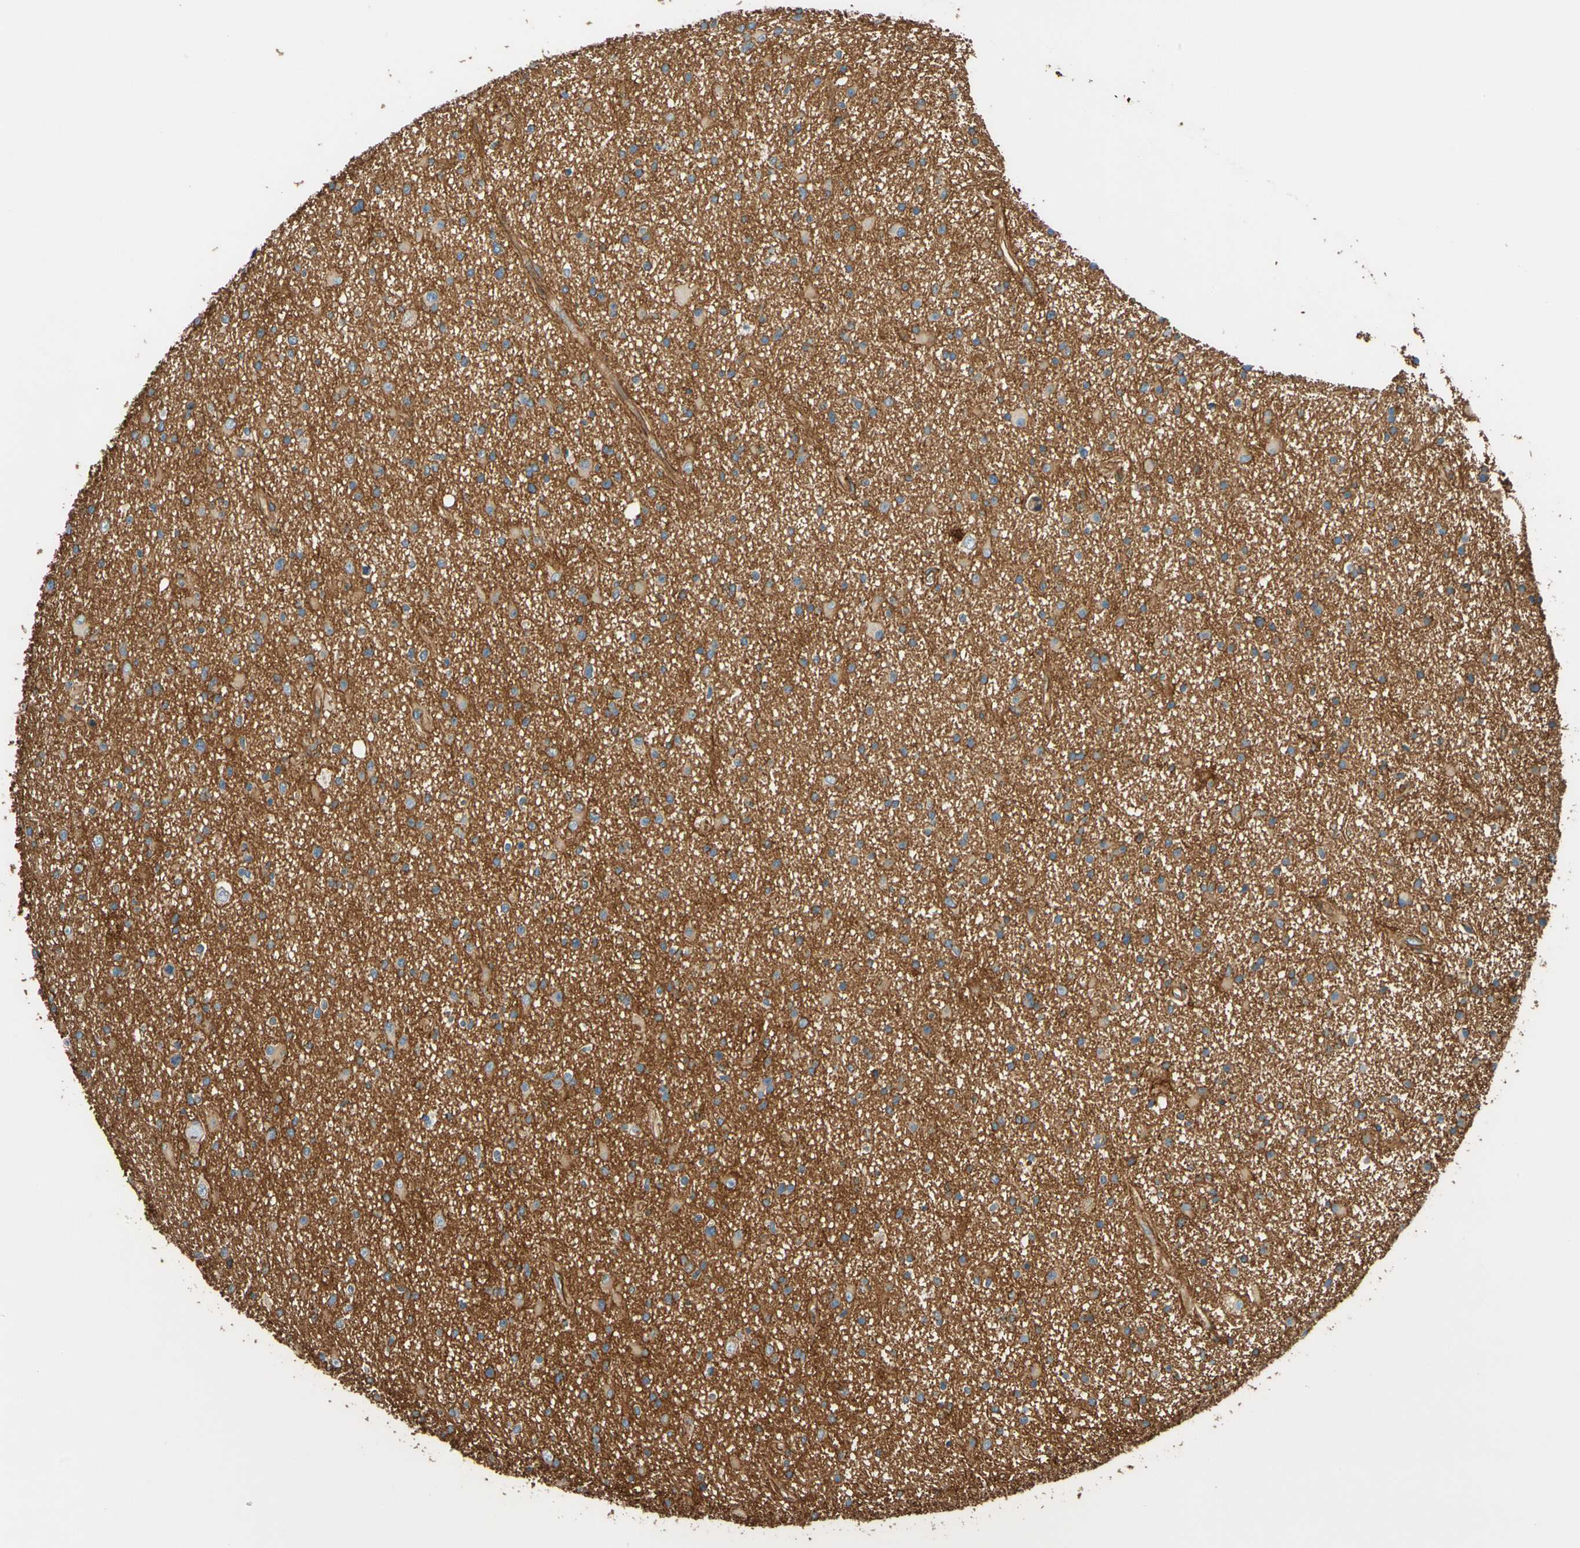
{"staining": {"intensity": "weak", "quantity": "25%-75%", "location": "cytoplasmic/membranous"}, "tissue": "glioma", "cell_type": "Tumor cells", "image_type": "cancer", "snomed": [{"axis": "morphology", "description": "Glioma, malignant, High grade"}, {"axis": "topography", "description": "Brain"}], "caption": "Protein staining exhibits weak cytoplasmic/membranous positivity in about 25%-75% of tumor cells in glioma.", "gene": "SPTAN1", "patient": {"sex": "male", "age": 33}}